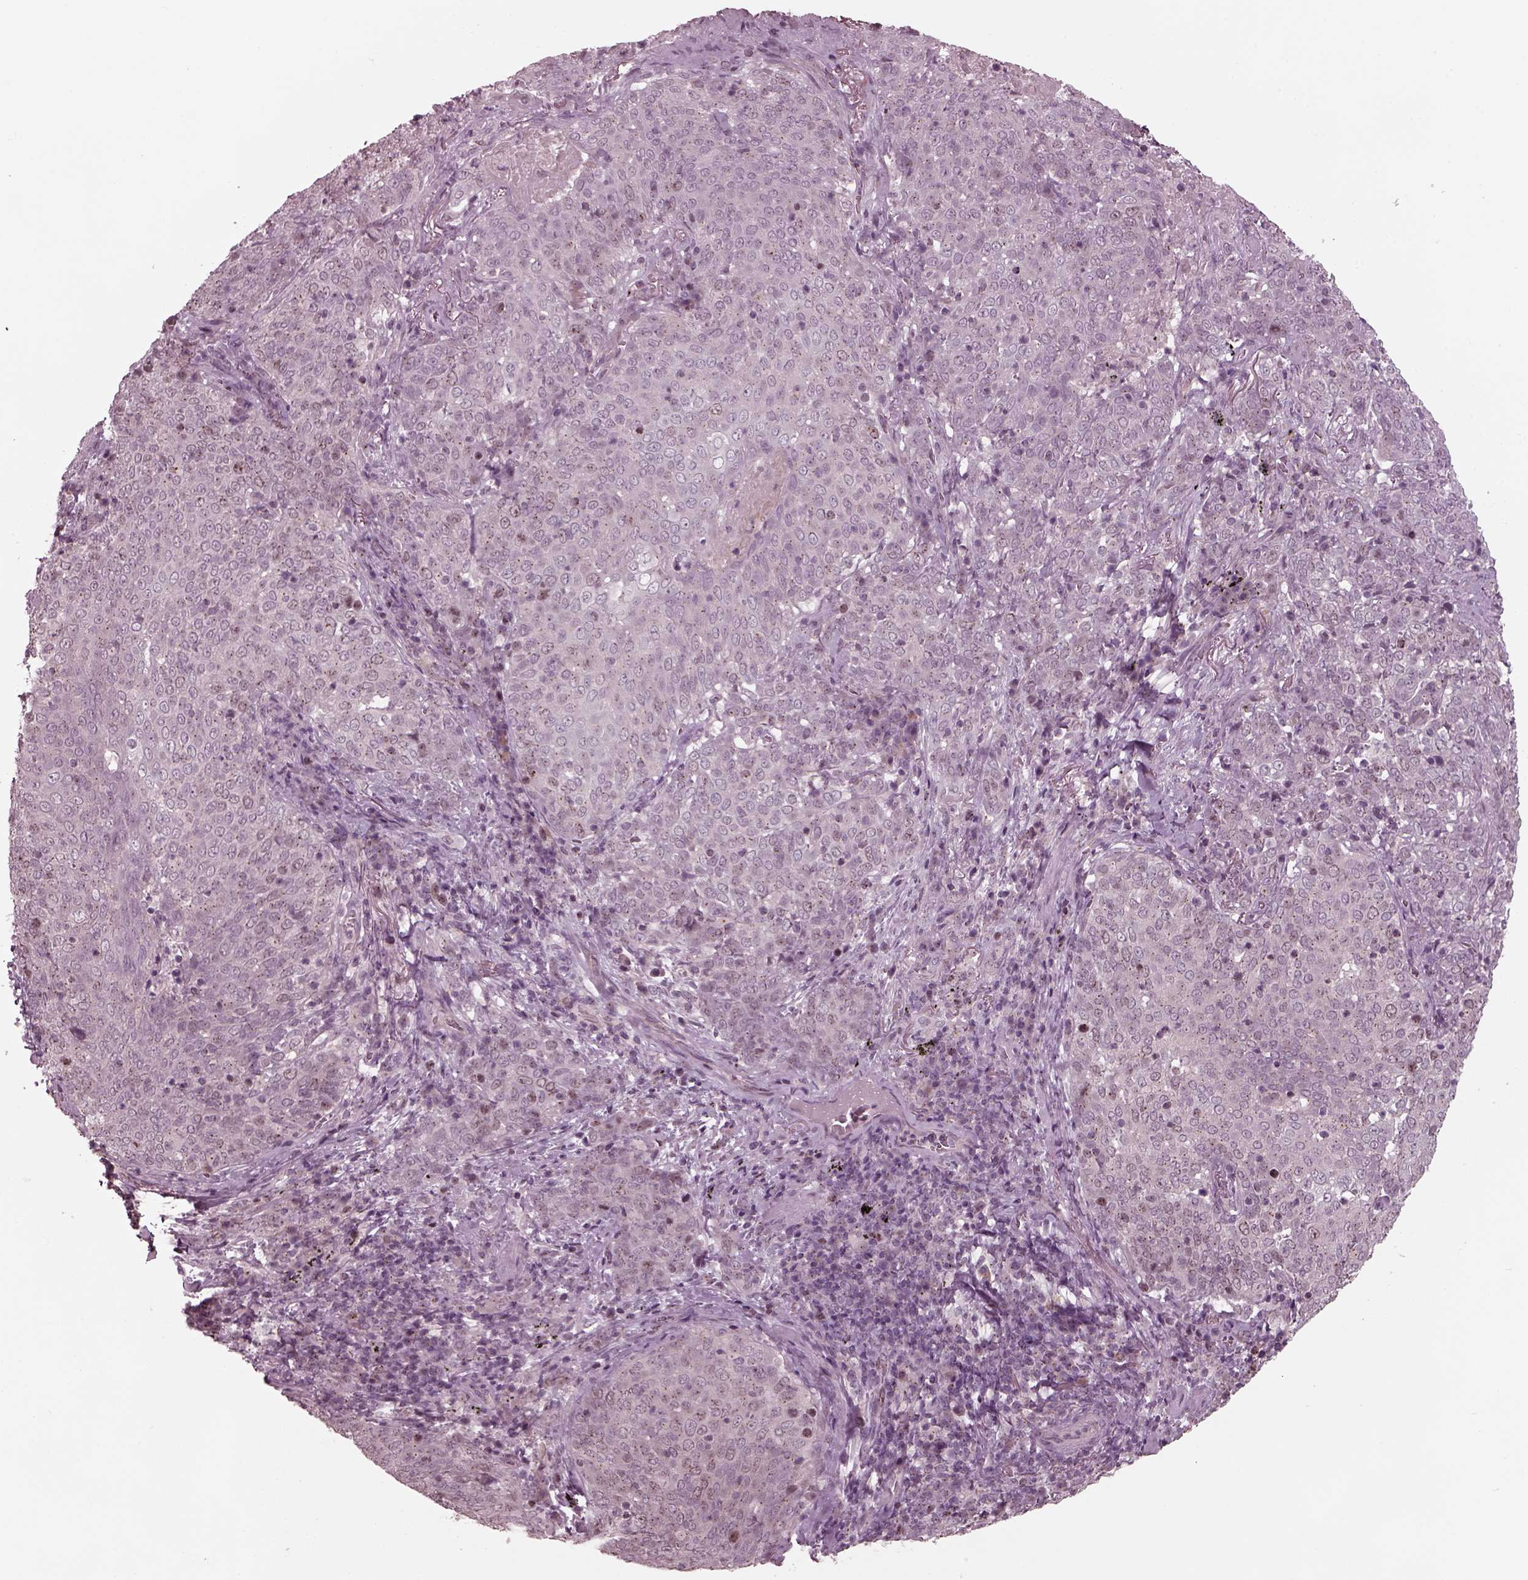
{"staining": {"intensity": "weak", "quantity": "<25%", "location": "cytoplasmic/membranous"}, "tissue": "lung cancer", "cell_type": "Tumor cells", "image_type": "cancer", "snomed": [{"axis": "morphology", "description": "Squamous cell carcinoma, NOS"}, {"axis": "topography", "description": "Lung"}], "caption": "There is no significant expression in tumor cells of lung cancer.", "gene": "SAXO1", "patient": {"sex": "male", "age": 82}}